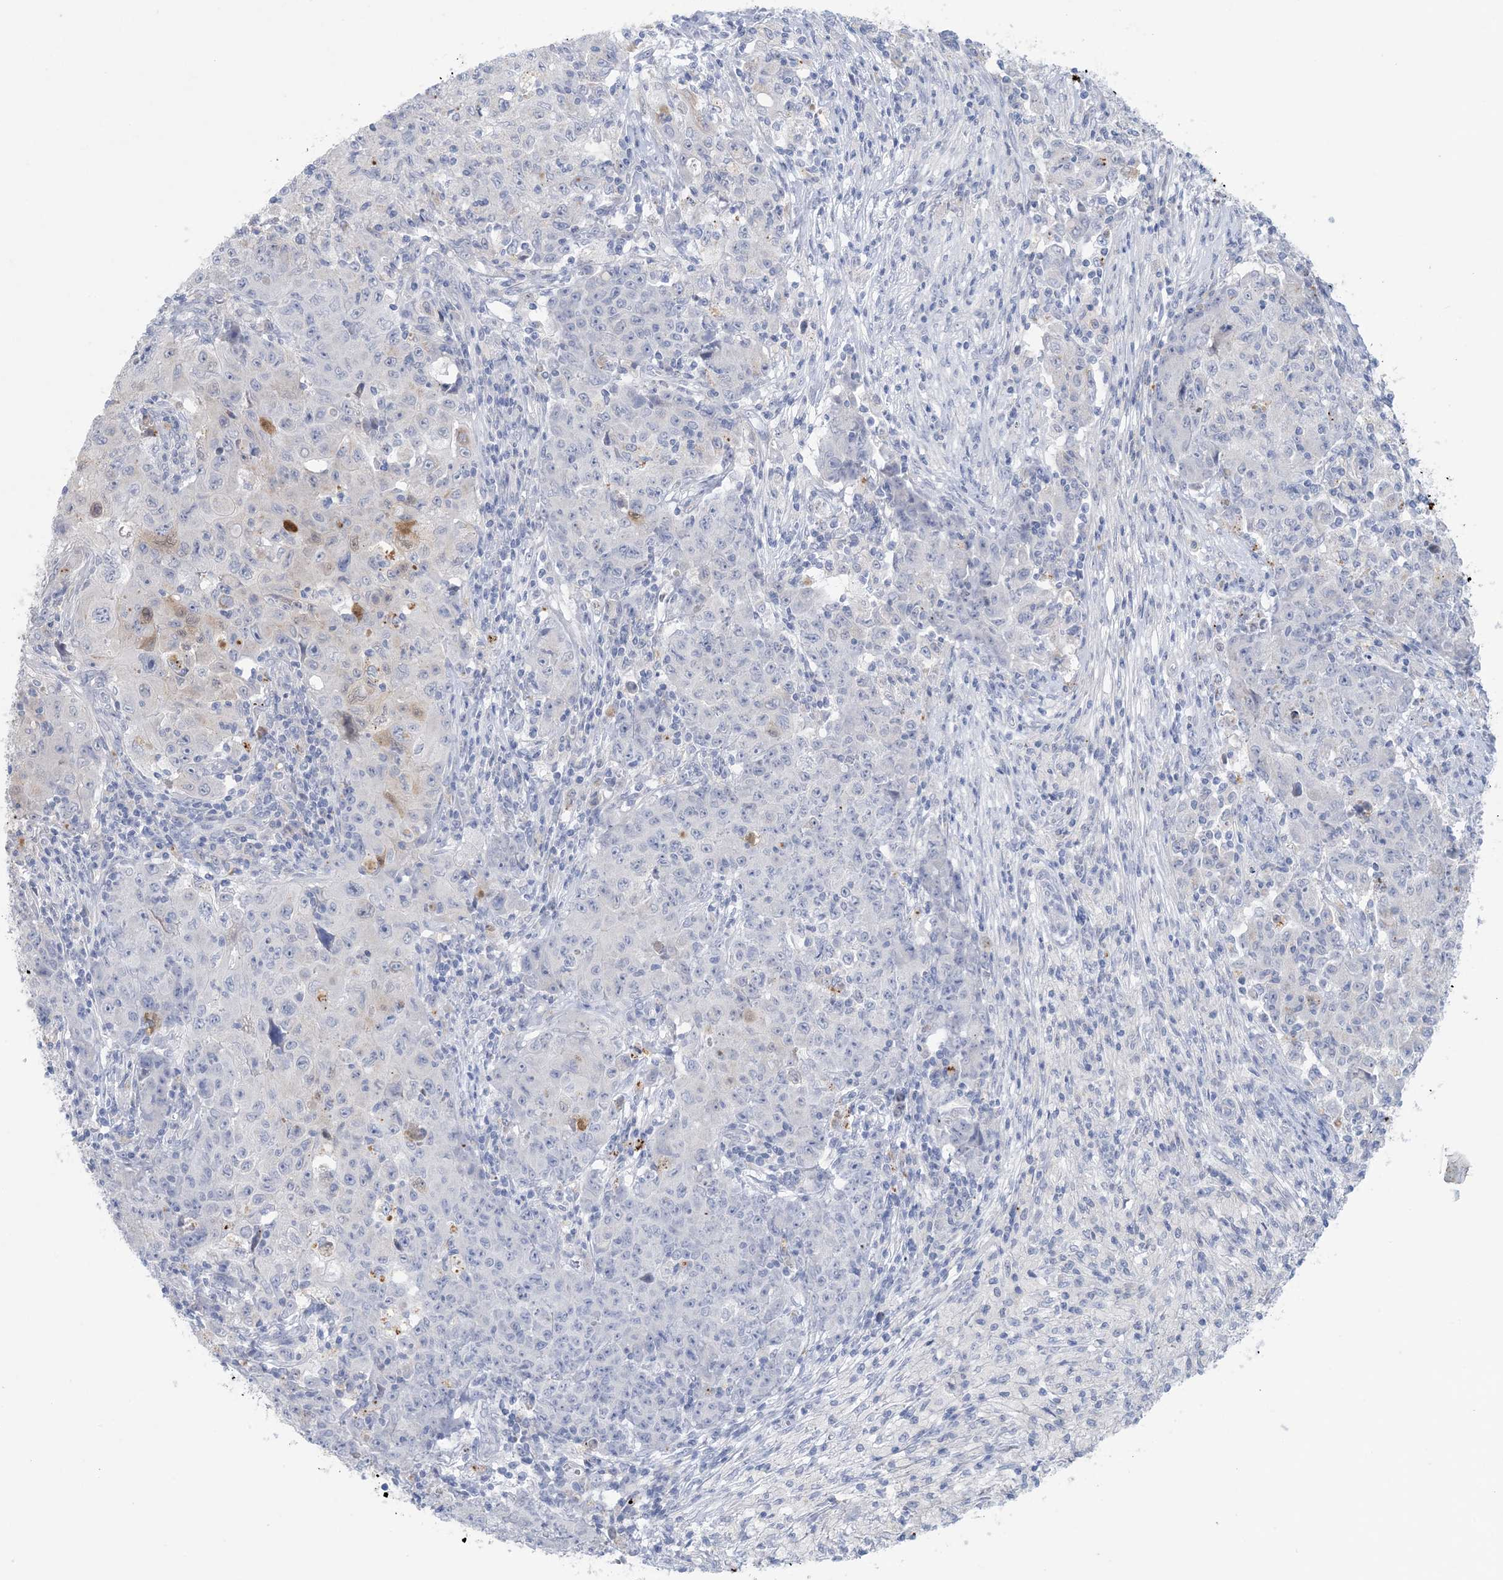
{"staining": {"intensity": "negative", "quantity": "none", "location": "none"}, "tissue": "ovarian cancer", "cell_type": "Tumor cells", "image_type": "cancer", "snomed": [{"axis": "morphology", "description": "Carcinoma, endometroid"}, {"axis": "topography", "description": "Ovary"}], "caption": "Tumor cells show no significant protein positivity in endometroid carcinoma (ovarian).", "gene": "GABRG1", "patient": {"sex": "female", "age": 42}}